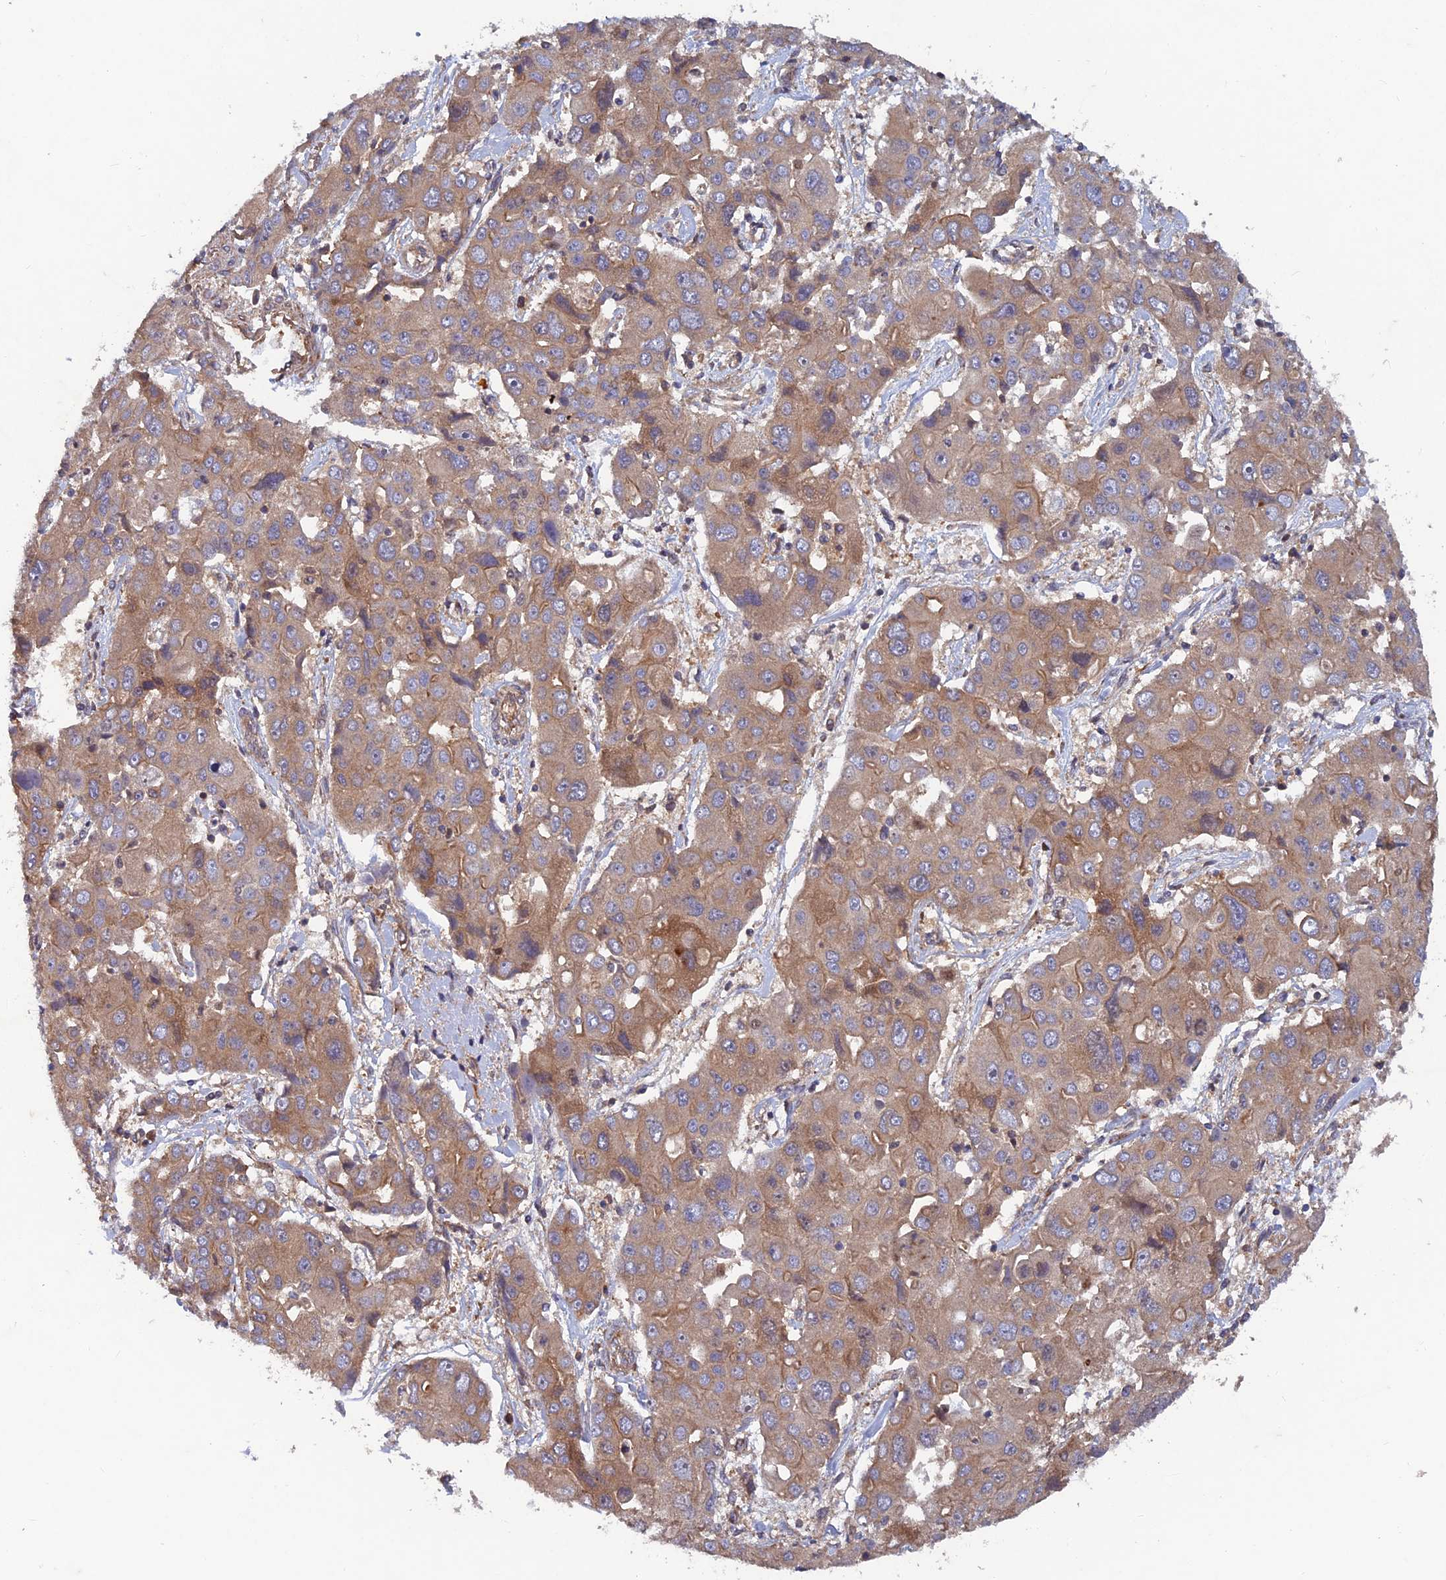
{"staining": {"intensity": "moderate", "quantity": ">75%", "location": "cytoplasmic/membranous"}, "tissue": "liver cancer", "cell_type": "Tumor cells", "image_type": "cancer", "snomed": [{"axis": "morphology", "description": "Cholangiocarcinoma"}, {"axis": "topography", "description": "Liver"}], "caption": "Protein staining by immunohistochemistry (IHC) shows moderate cytoplasmic/membranous expression in about >75% of tumor cells in liver cholangiocarcinoma. (Brightfield microscopy of DAB IHC at high magnification).", "gene": "NCAPG", "patient": {"sex": "male", "age": 67}}